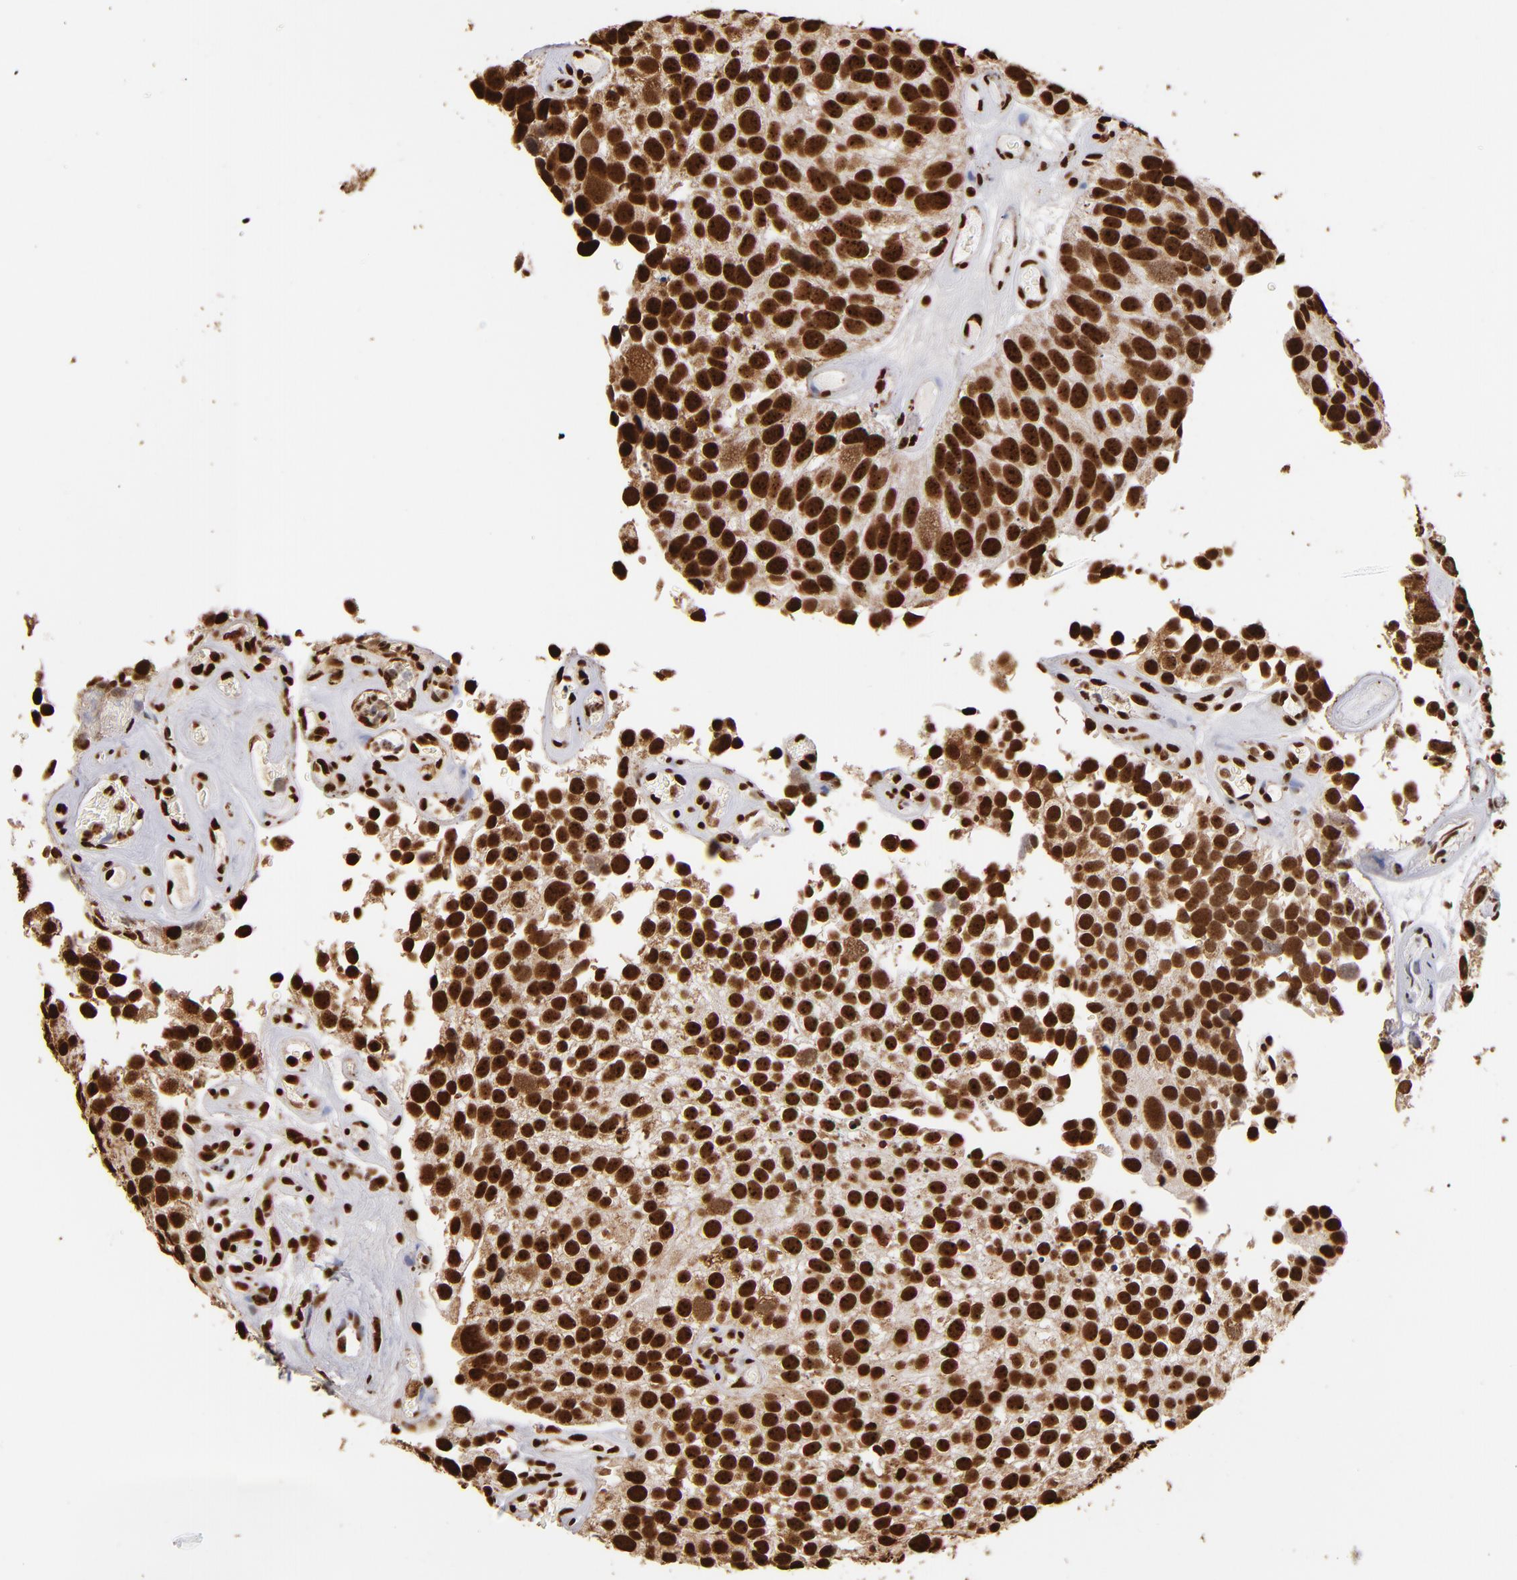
{"staining": {"intensity": "strong", "quantity": ">75%", "location": "nuclear"}, "tissue": "urothelial cancer", "cell_type": "Tumor cells", "image_type": "cancer", "snomed": [{"axis": "morphology", "description": "Urothelial carcinoma, High grade"}, {"axis": "topography", "description": "Urinary bladder"}], "caption": "A high-resolution image shows immunohistochemistry (IHC) staining of urothelial cancer, which exhibits strong nuclear staining in about >75% of tumor cells. The staining was performed using DAB (3,3'-diaminobenzidine) to visualize the protein expression in brown, while the nuclei were stained in blue with hematoxylin (Magnification: 20x).", "gene": "ILF3", "patient": {"sex": "male", "age": 72}}